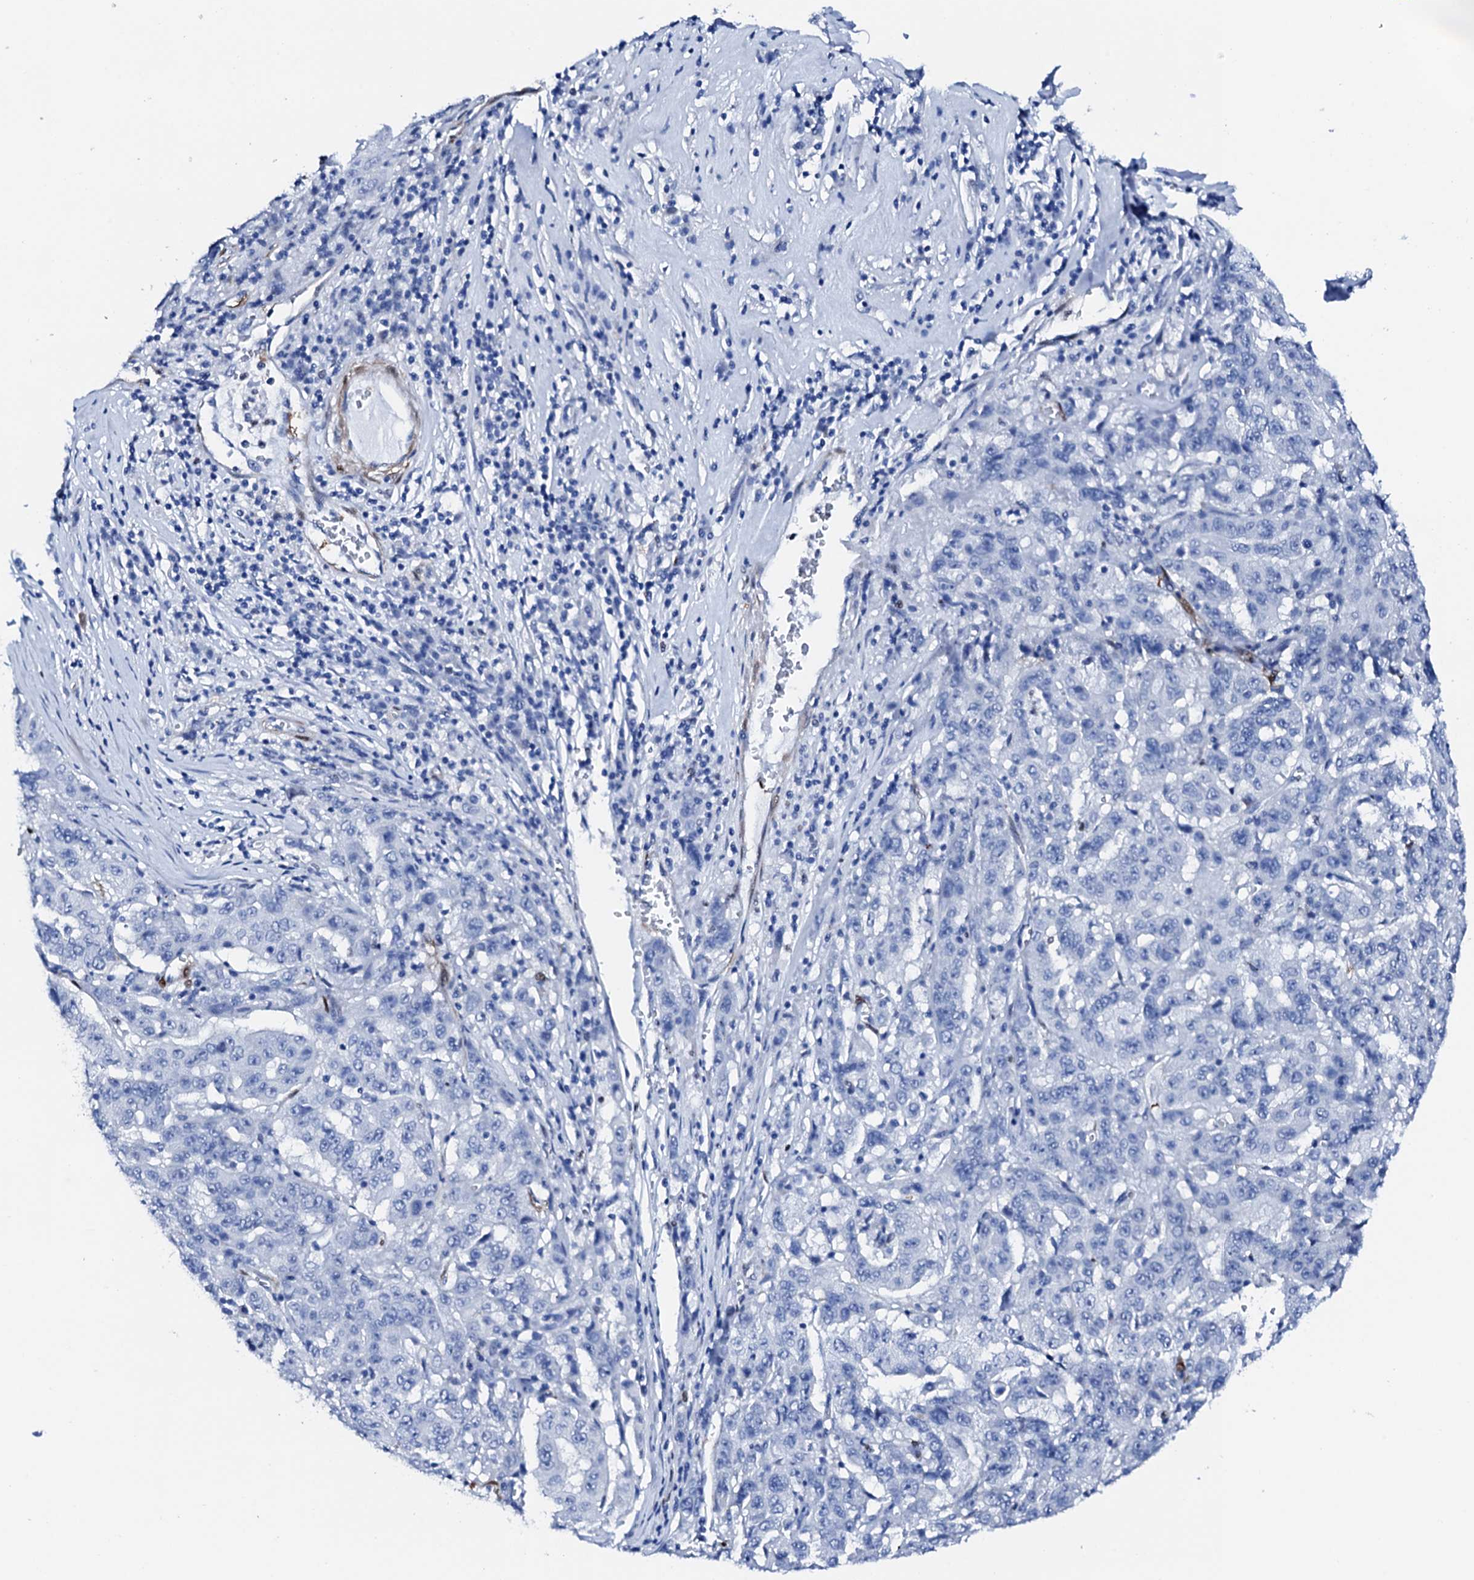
{"staining": {"intensity": "negative", "quantity": "none", "location": "none"}, "tissue": "pancreatic cancer", "cell_type": "Tumor cells", "image_type": "cancer", "snomed": [{"axis": "morphology", "description": "Adenocarcinoma, NOS"}, {"axis": "topography", "description": "Pancreas"}], "caption": "High magnification brightfield microscopy of pancreatic adenocarcinoma stained with DAB (brown) and counterstained with hematoxylin (blue): tumor cells show no significant positivity.", "gene": "NRIP2", "patient": {"sex": "male", "age": 63}}